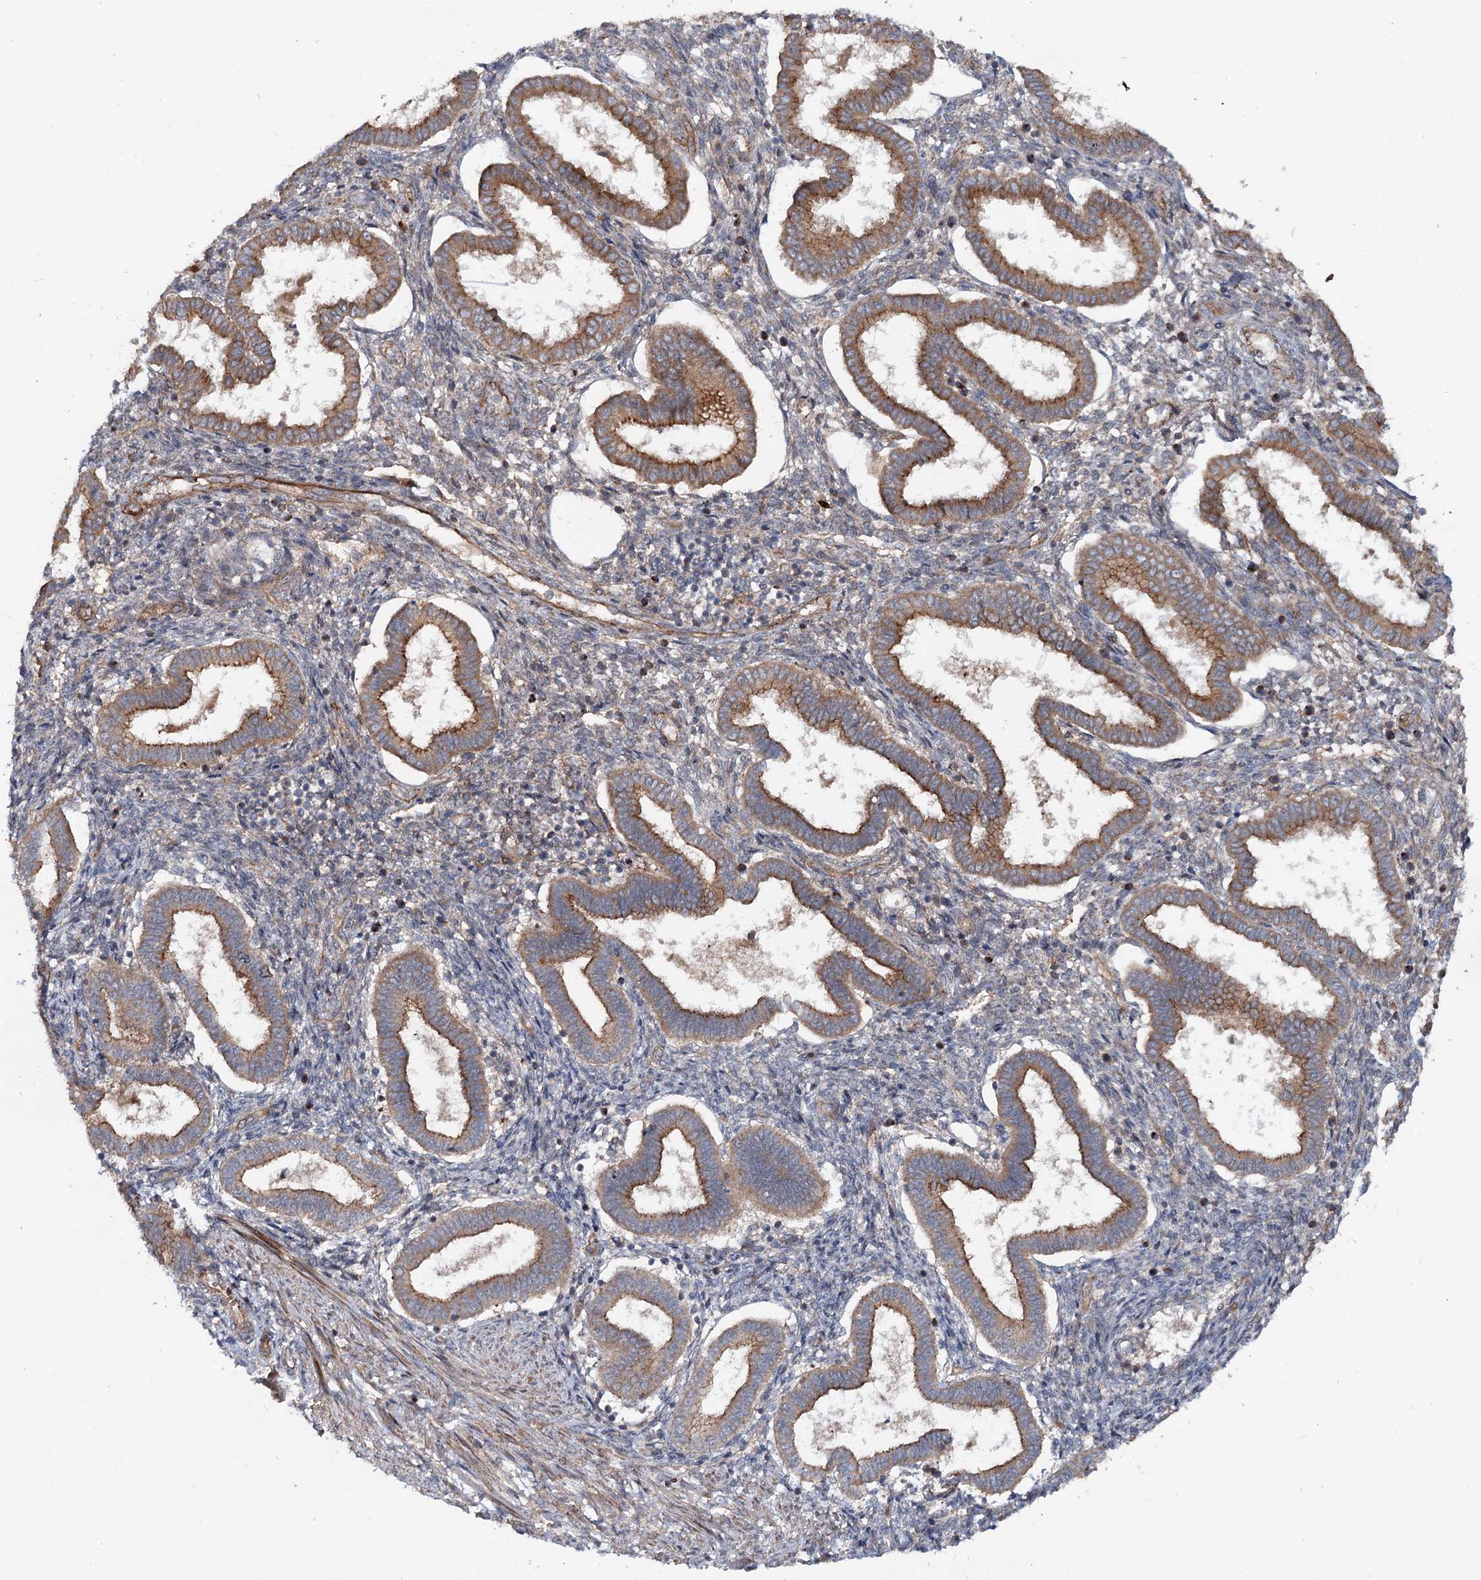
{"staining": {"intensity": "moderate", "quantity": "<25%", "location": "cytoplasmic/membranous"}, "tissue": "endometrium", "cell_type": "Cells in endometrial stroma", "image_type": "normal", "snomed": [{"axis": "morphology", "description": "Normal tissue, NOS"}, {"axis": "topography", "description": "Endometrium"}], "caption": "Immunohistochemistry (IHC) histopathology image of benign endometrium: human endometrium stained using immunohistochemistry (IHC) demonstrates low levels of moderate protein expression localized specifically in the cytoplasmic/membranous of cells in endometrial stroma, appearing as a cytoplasmic/membranous brown color.", "gene": "ADGRG4", "patient": {"sex": "female", "age": 24}}